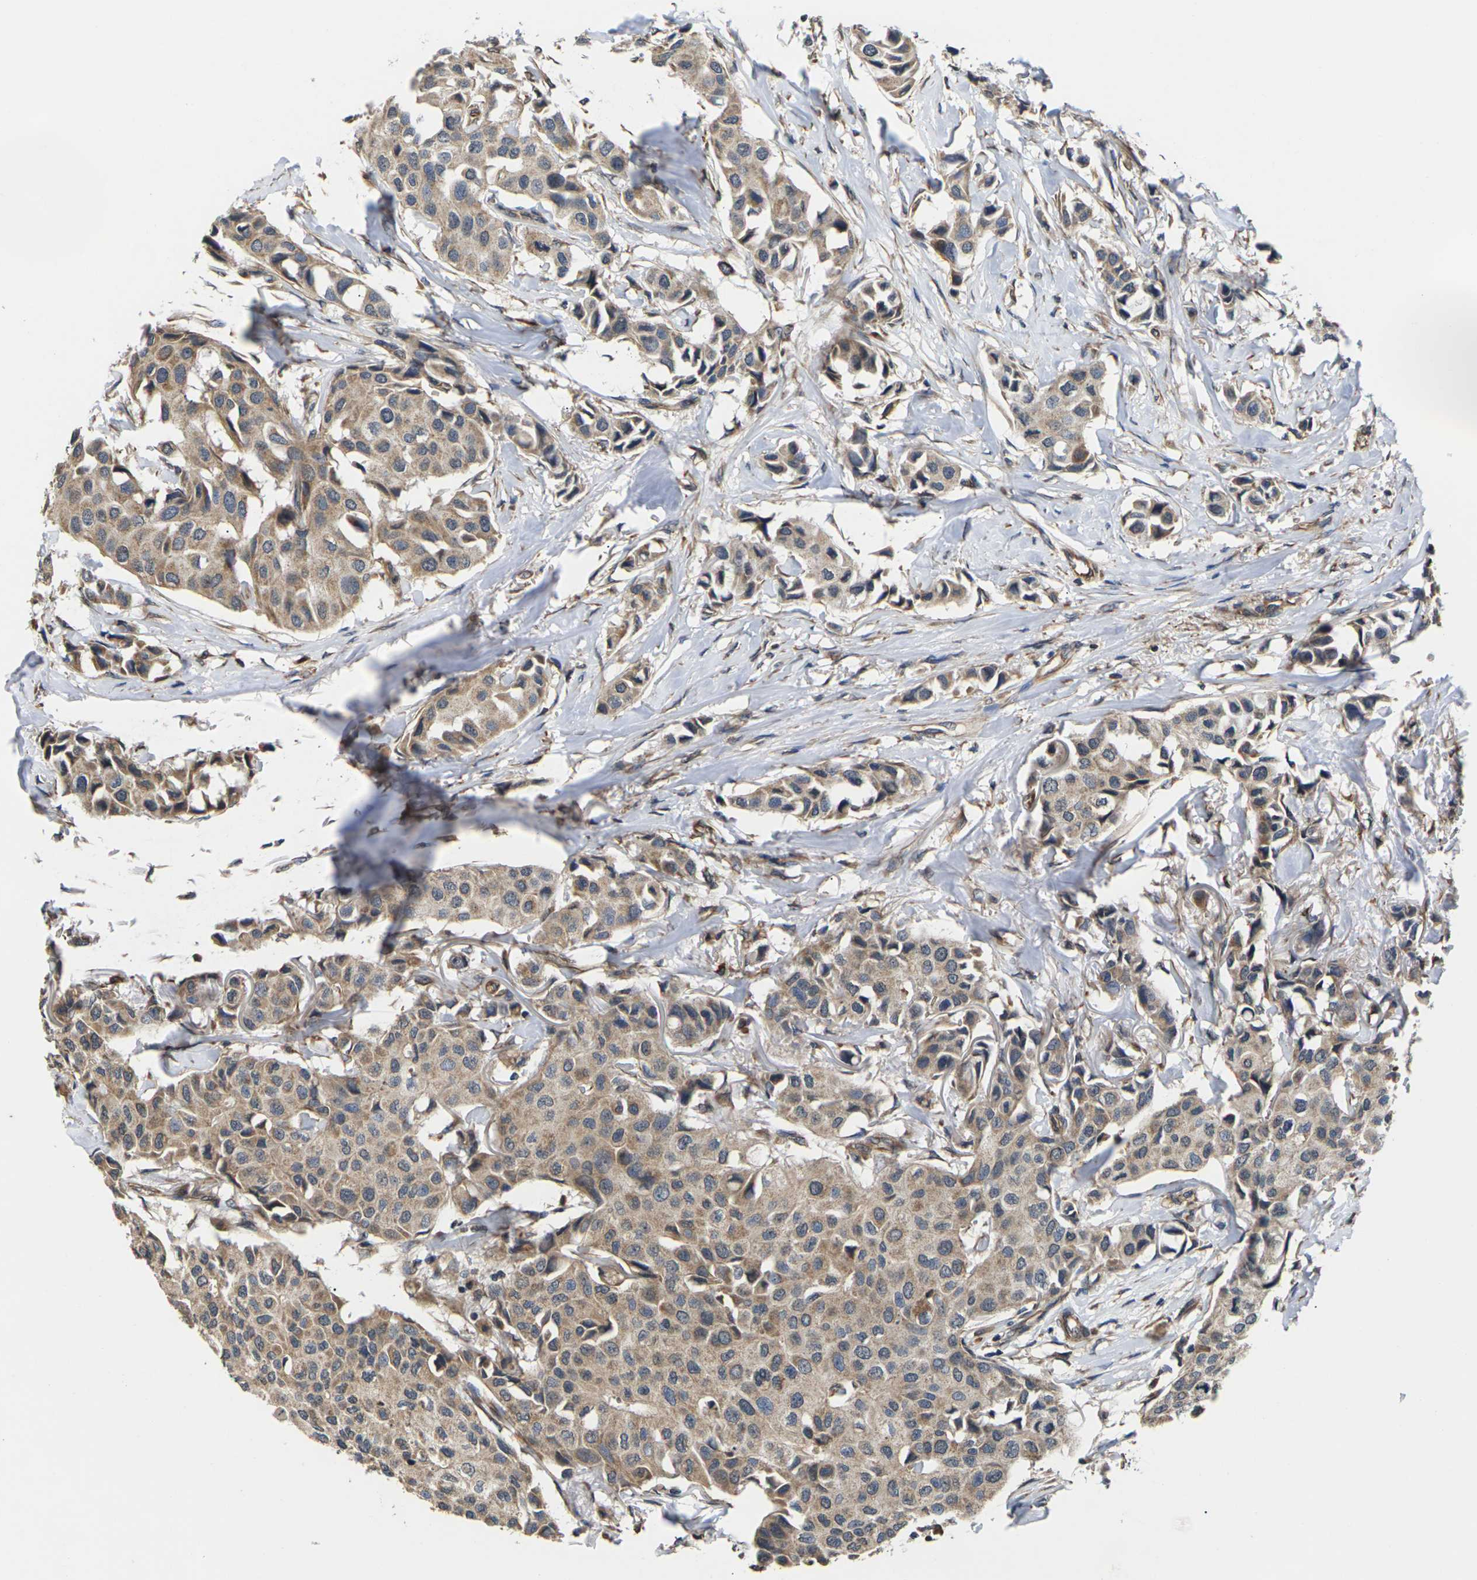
{"staining": {"intensity": "moderate", "quantity": ">75%", "location": "cytoplasmic/membranous"}, "tissue": "breast cancer", "cell_type": "Tumor cells", "image_type": "cancer", "snomed": [{"axis": "morphology", "description": "Duct carcinoma"}, {"axis": "topography", "description": "Breast"}], "caption": "Breast cancer (intraductal carcinoma) stained with IHC exhibits moderate cytoplasmic/membranous staining in approximately >75% of tumor cells. The staining is performed using DAB (3,3'-diaminobenzidine) brown chromogen to label protein expression. The nuclei are counter-stained blue using hematoxylin.", "gene": "DKK2", "patient": {"sex": "female", "age": 80}}